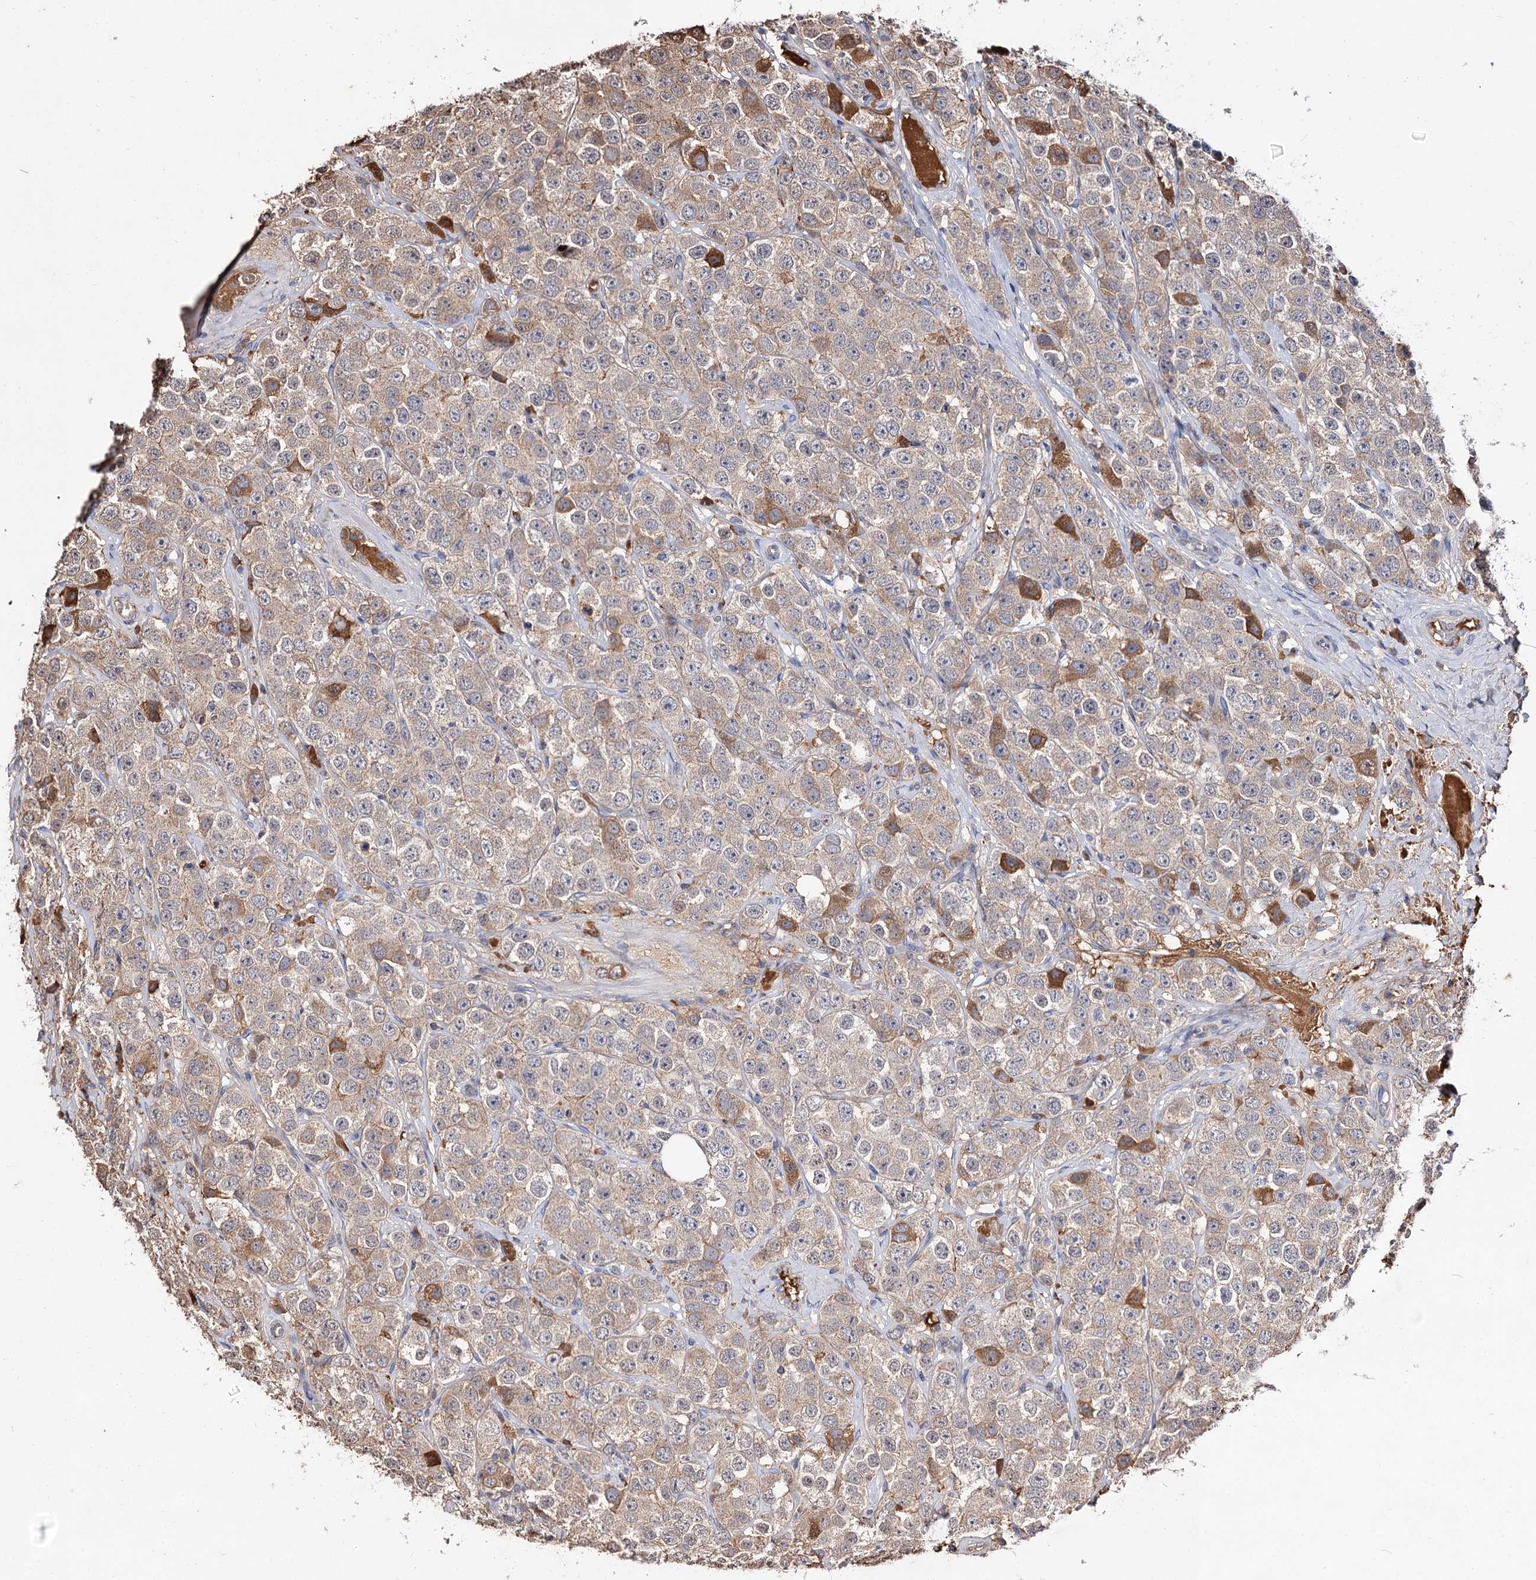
{"staining": {"intensity": "weak", "quantity": ">75%", "location": "cytoplasmic/membranous"}, "tissue": "testis cancer", "cell_type": "Tumor cells", "image_type": "cancer", "snomed": [{"axis": "morphology", "description": "Seminoma, NOS"}, {"axis": "topography", "description": "Testis"}], "caption": "Immunohistochemical staining of human testis cancer (seminoma) reveals low levels of weak cytoplasmic/membranous expression in approximately >75% of tumor cells.", "gene": "ARFIP2", "patient": {"sex": "male", "age": 28}}